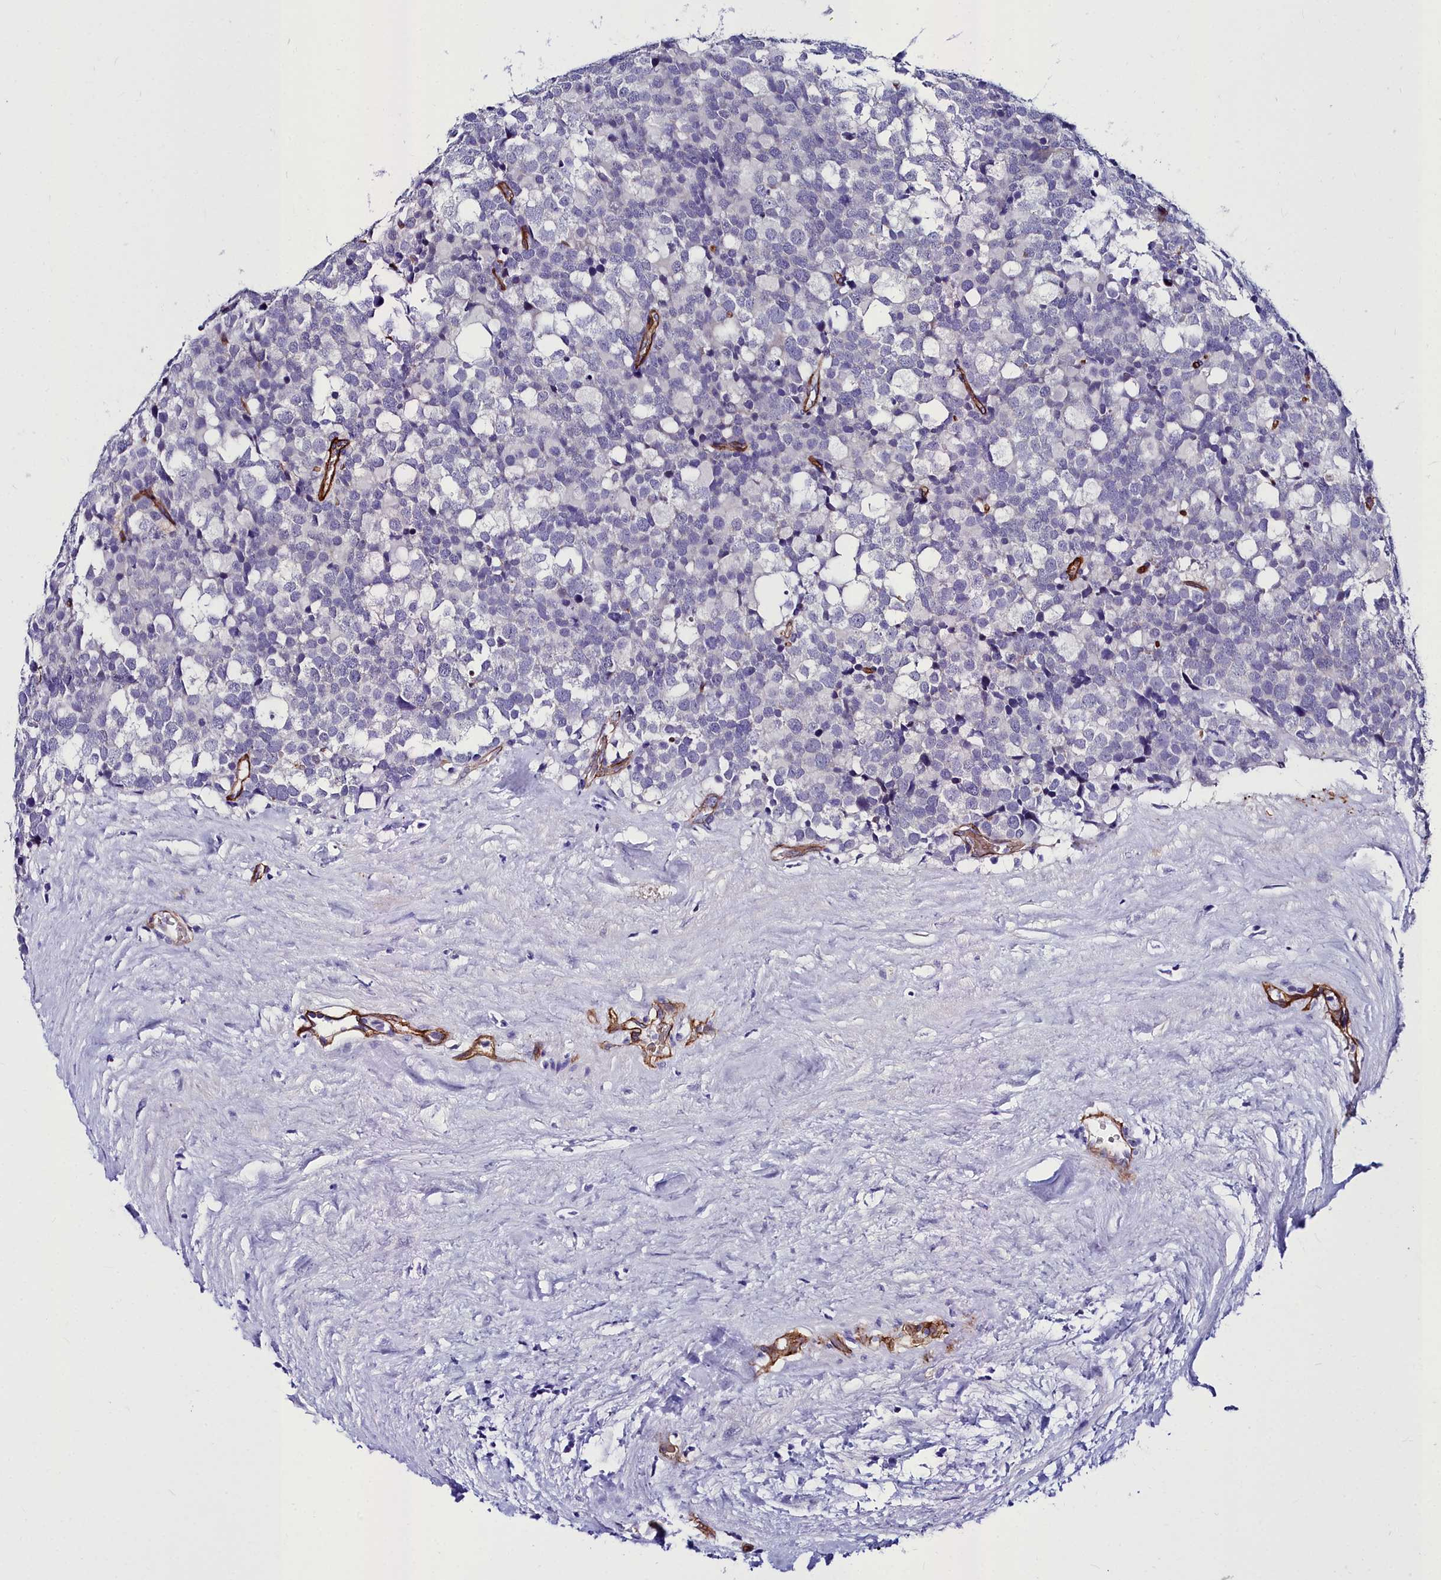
{"staining": {"intensity": "negative", "quantity": "none", "location": "none"}, "tissue": "testis cancer", "cell_type": "Tumor cells", "image_type": "cancer", "snomed": [{"axis": "morphology", "description": "Seminoma, NOS"}, {"axis": "topography", "description": "Testis"}], "caption": "Histopathology image shows no significant protein positivity in tumor cells of testis cancer (seminoma).", "gene": "CYP4F11", "patient": {"sex": "male", "age": 71}}